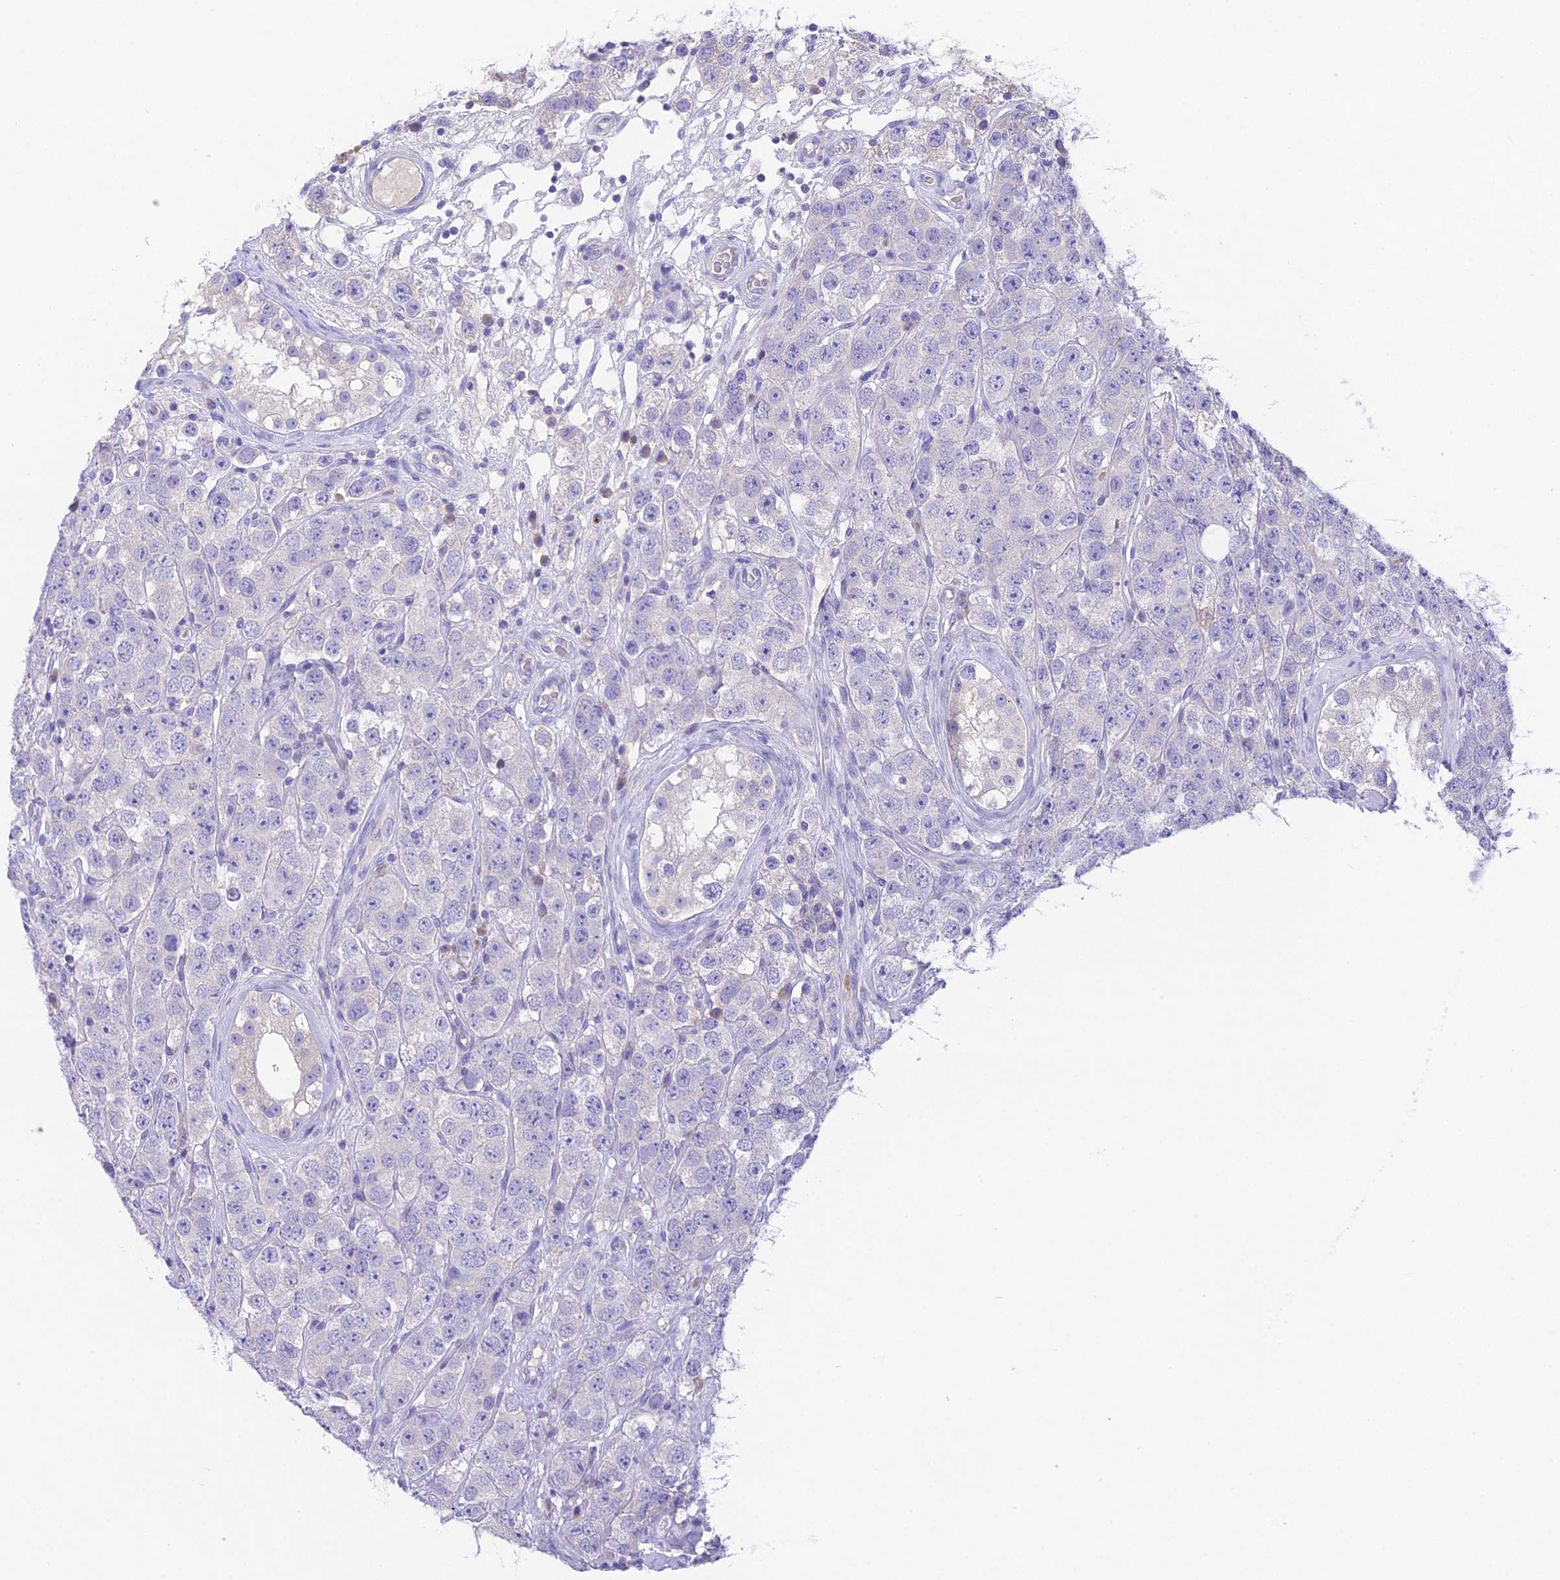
{"staining": {"intensity": "negative", "quantity": "none", "location": "none"}, "tissue": "testis cancer", "cell_type": "Tumor cells", "image_type": "cancer", "snomed": [{"axis": "morphology", "description": "Seminoma, NOS"}, {"axis": "topography", "description": "Testis"}], "caption": "IHC of testis seminoma displays no positivity in tumor cells. (Brightfield microscopy of DAB IHC at high magnification).", "gene": "KIAA0408", "patient": {"sex": "male", "age": 28}}